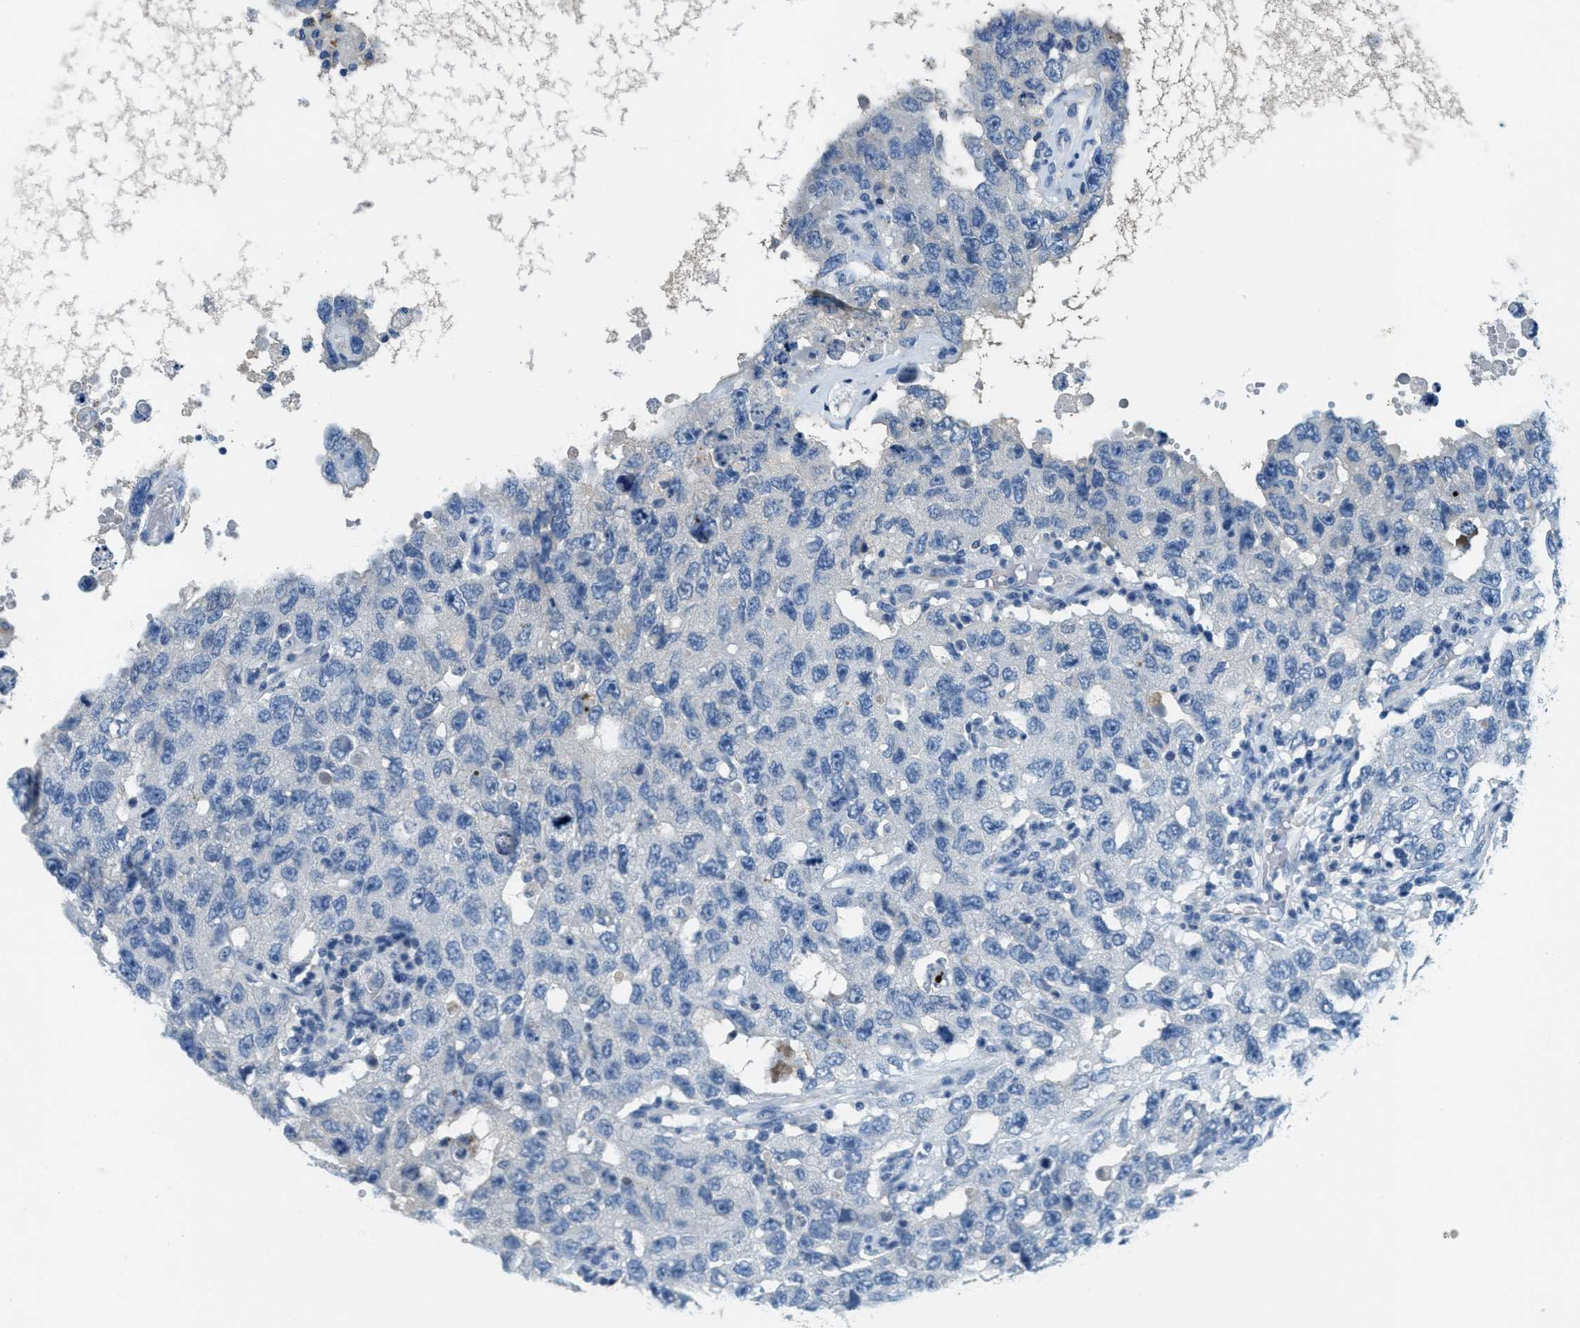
{"staining": {"intensity": "negative", "quantity": "none", "location": "none"}, "tissue": "testis cancer", "cell_type": "Tumor cells", "image_type": "cancer", "snomed": [{"axis": "morphology", "description": "Carcinoma, Embryonal, NOS"}, {"axis": "topography", "description": "Testis"}], "caption": "This is an immunohistochemistry (IHC) histopathology image of testis embryonal carcinoma. There is no staining in tumor cells.", "gene": "A2M", "patient": {"sex": "male", "age": 26}}